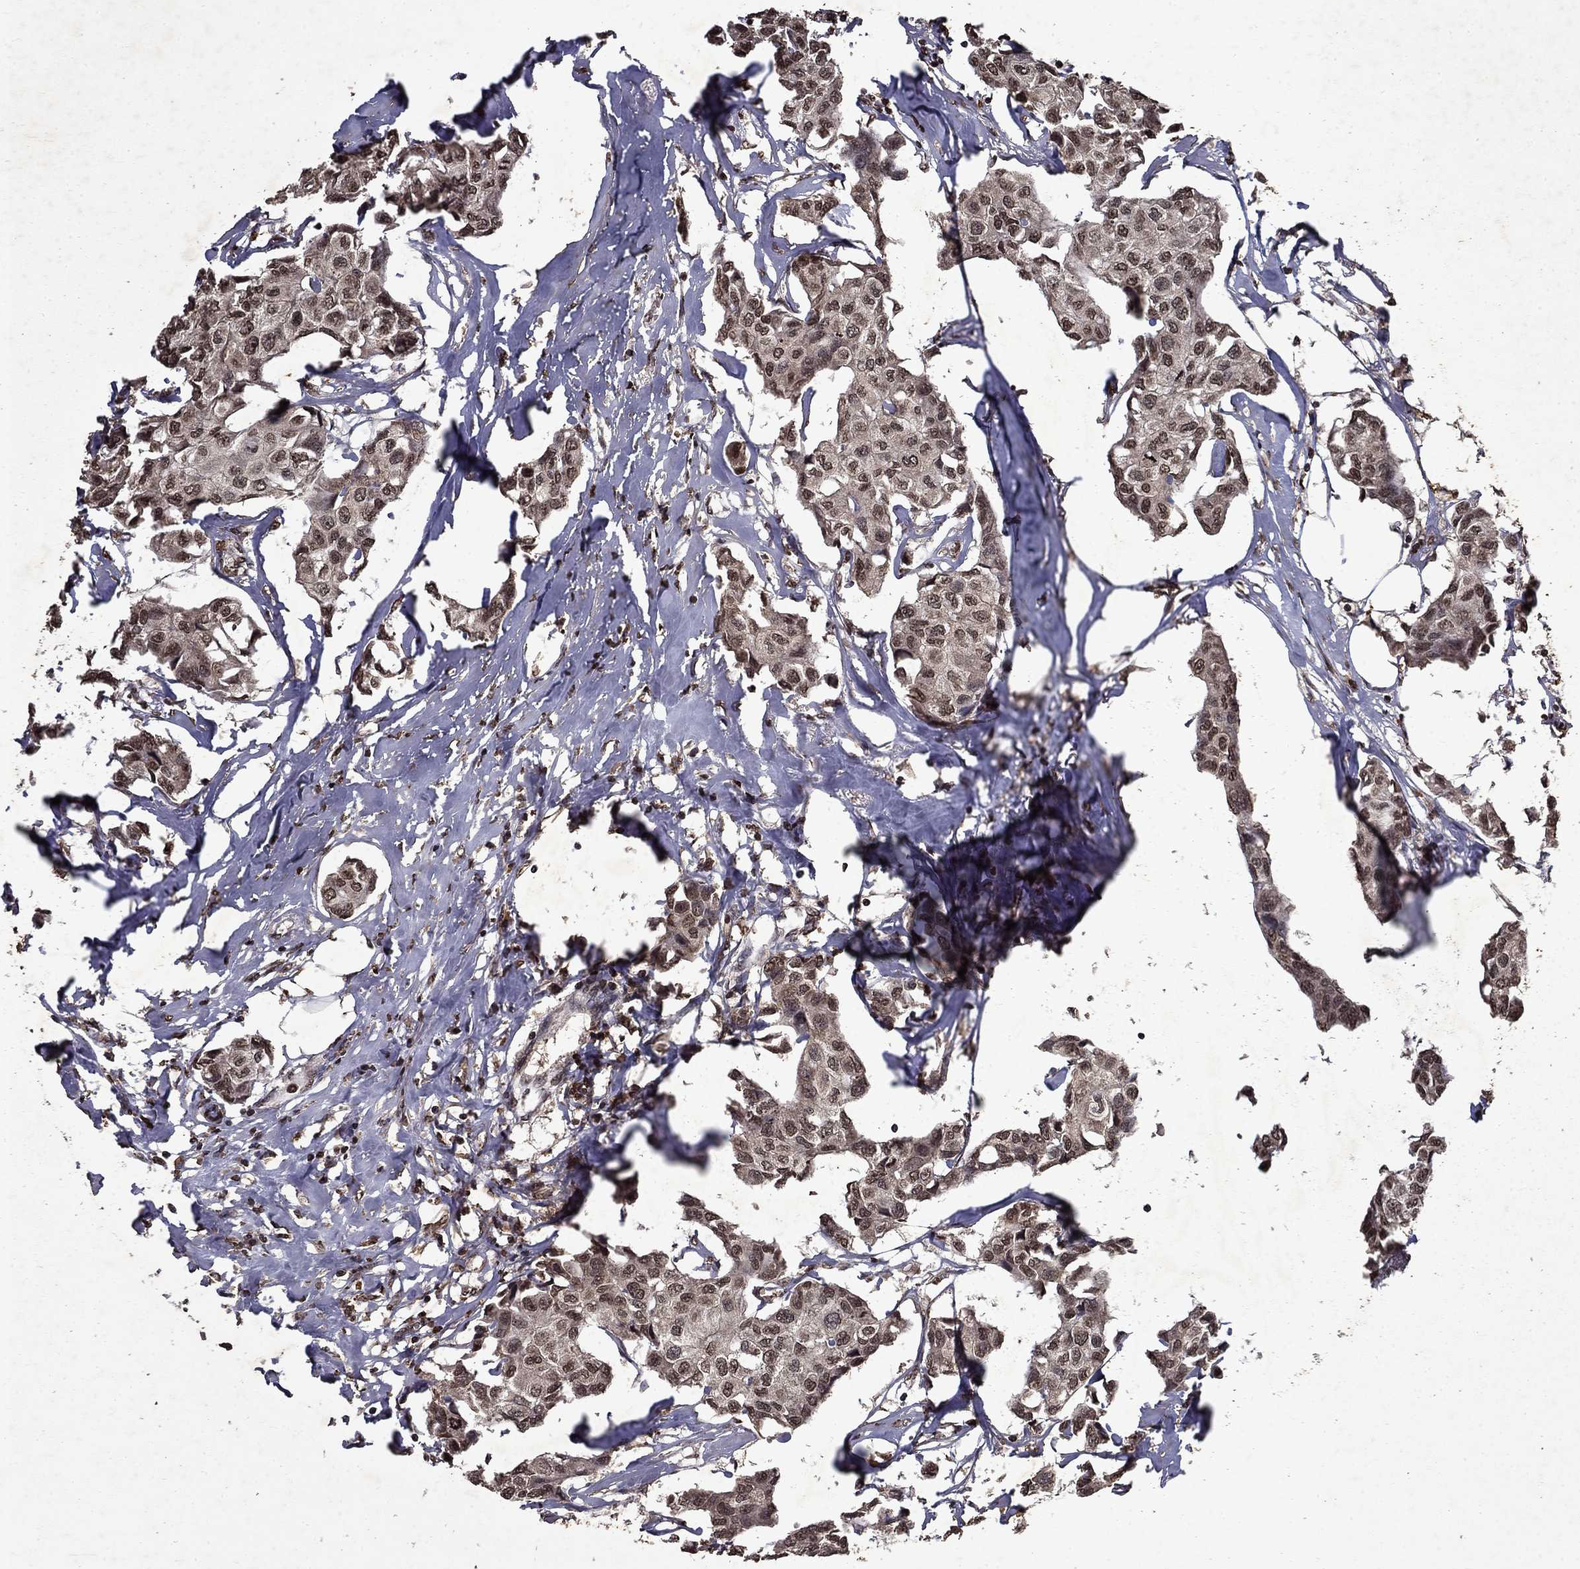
{"staining": {"intensity": "moderate", "quantity": ">75%", "location": "nuclear"}, "tissue": "breast cancer", "cell_type": "Tumor cells", "image_type": "cancer", "snomed": [{"axis": "morphology", "description": "Duct carcinoma"}, {"axis": "topography", "description": "Breast"}], "caption": "Human breast cancer stained with a protein marker shows moderate staining in tumor cells.", "gene": "PIN4", "patient": {"sex": "female", "age": 80}}